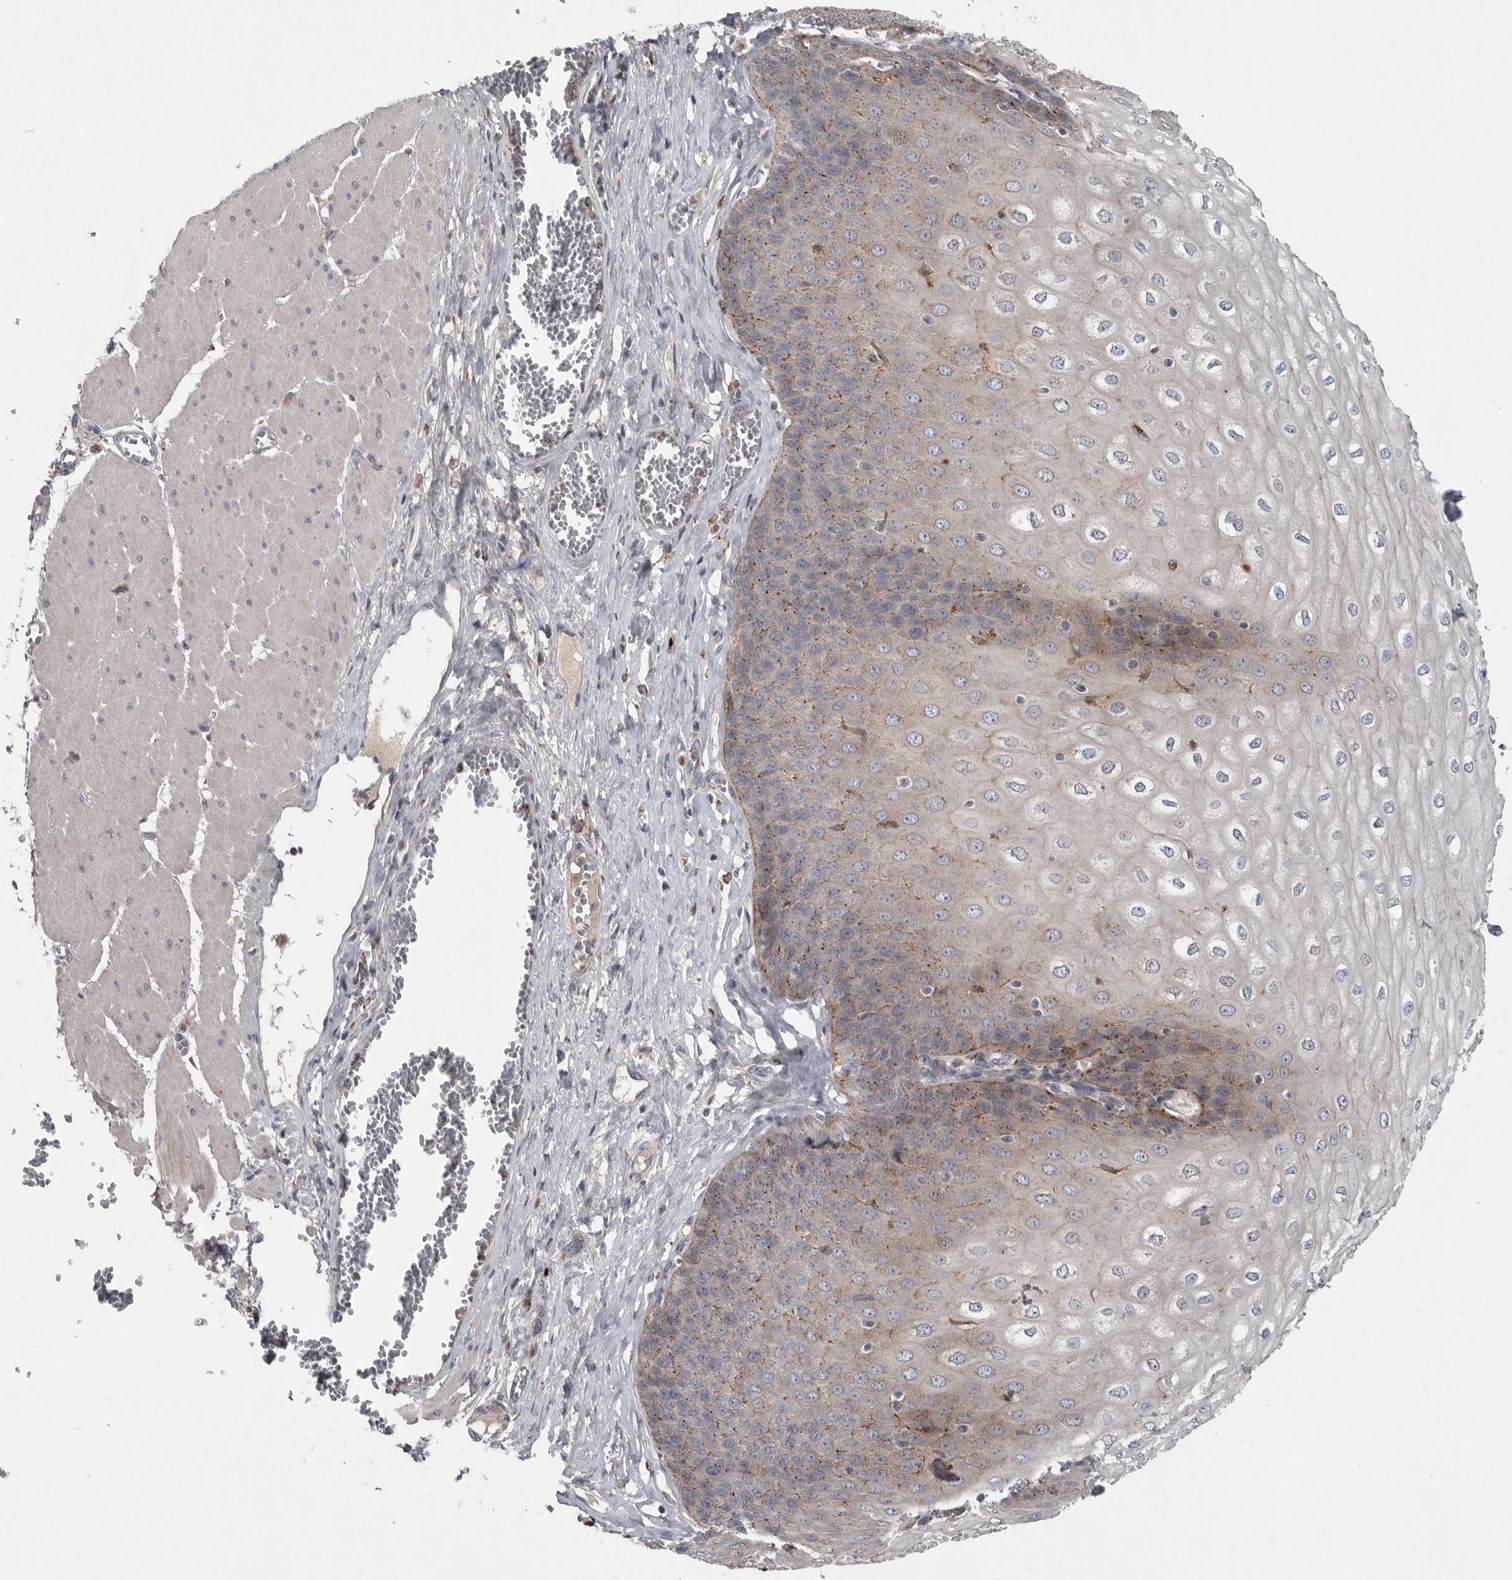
{"staining": {"intensity": "moderate", "quantity": "25%-75%", "location": "cytoplasmic/membranous"}, "tissue": "esophagus", "cell_type": "Squamous epithelial cells", "image_type": "normal", "snomed": [{"axis": "morphology", "description": "Normal tissue, NOS"}, {"axis": "topography", "description": "Esophagus"}], "caption": "Brown immunohistochemical staining in unremarkable human esophagus exhibits moderate cytoplasmic/membranous staining in about 25%-75% of squamous epithelial cells.", "gene": "LAMTOR3", "patient": {"sex": "male", "age": 60}}